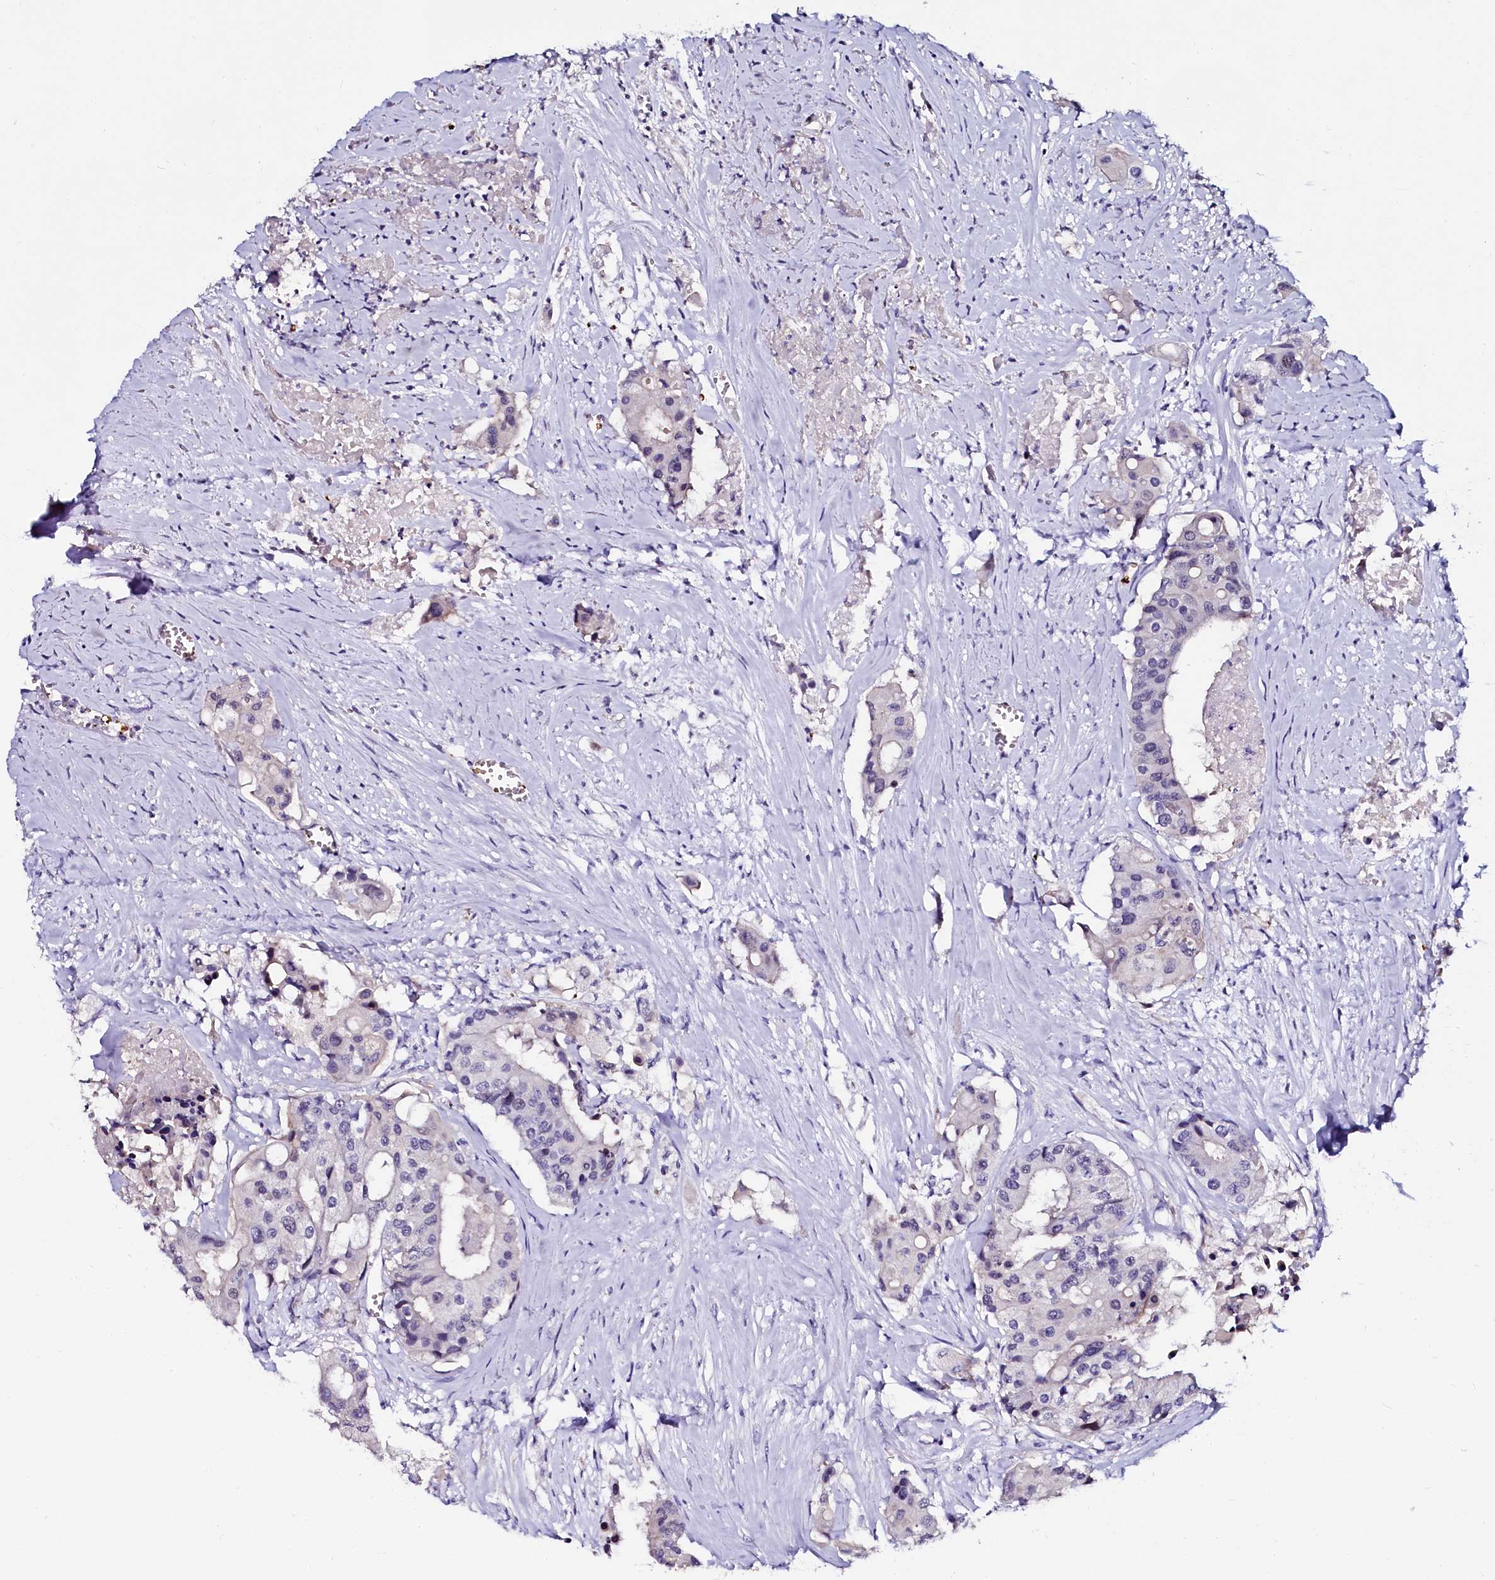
{"staining": {"intensity": "negative", "quantity": "none", "location": "none"}, "tissue": "colorectal cancer", "cell_type": "Tumor cells", "image_type": "cancer", "snomed": [{"axis": "morphology", "description": "Adenocarcinoma, NOS"}, {"axis": "topography", "description": "Colon"}], "caption": "Adenocarcinoma (colorectal) was stained to show a protein in brown. There is no significant expression in tumor cells. The staining is performed using DAB (3,3'-diaminobenzidine) brown chromogen with nuclei counter-stained in using hematoxylin.", "gene": "CTDSPL2", "patient": {"sex": "male", "age": 77}}